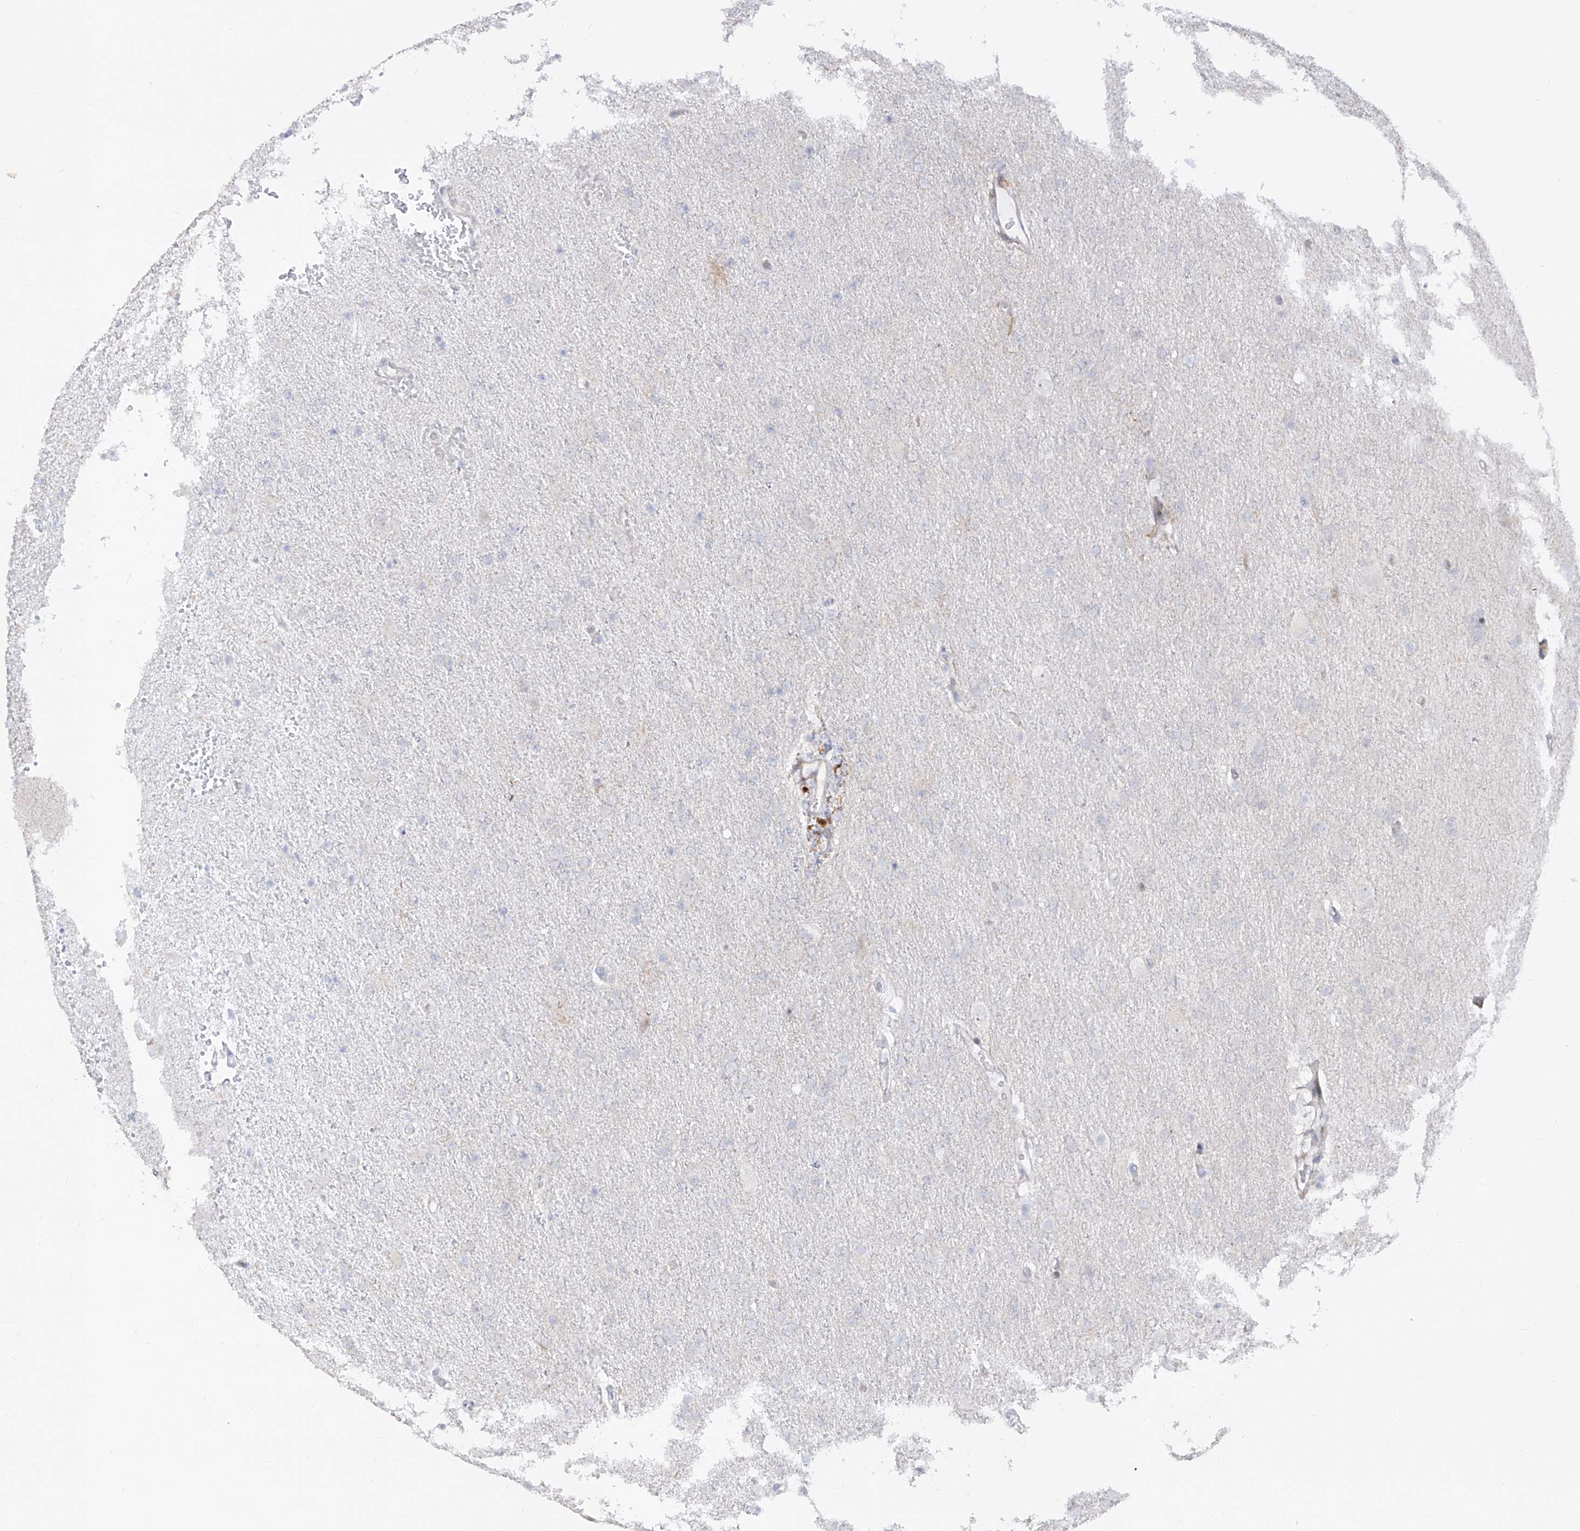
{"staining": {"intensity": "negative", "quantity": "none", "location": "none"}, "tissue": "glioma", "cell_type": "Tumor cells", "image_type": "cancer", "snomed": [{"axis": "morphology", "description": "Glioma, malignant, High grade"}, {"axis": "topography", "description": "Brain"}], "caption": "Immunohistochemistry photomicrograph of neoplastic tissue: malignant high-grade glioma stained with DAB exhibits no significant protein staining in tumor cells.", "gene": "ZNF180", "patient": {"sex": "male", "age": 72}}